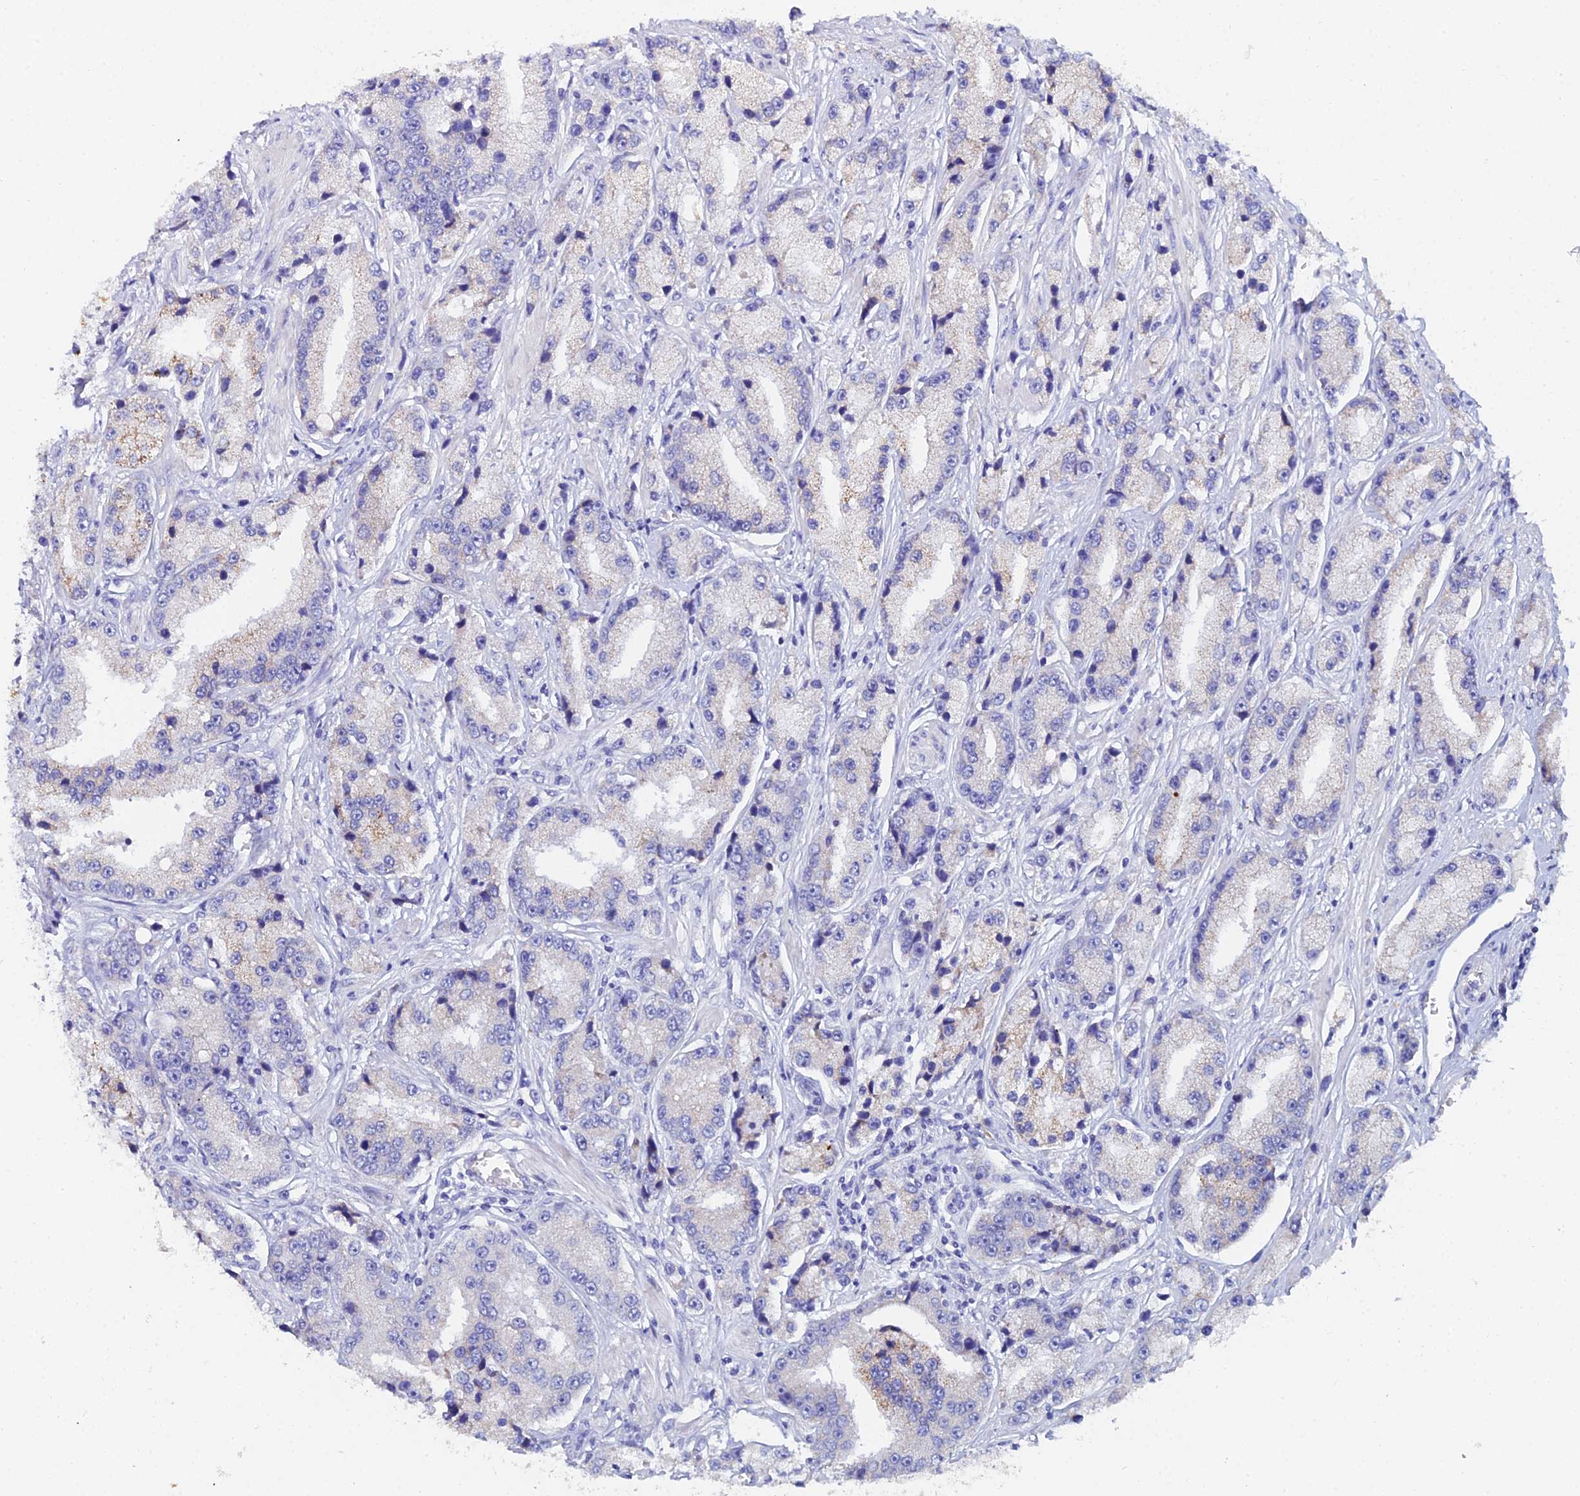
{"staining": {"intensity": "moderate", "quantity": "<25%", "location": "cytoplasmic/membranous"}, "tissue": "prostate cancer", "cell_type": "Tumor cells", "image_type": "cancer", "snomed": [{"axis": "morphology", "description": "Adenocarcinoma, High grade"}, {"axis": "topography", "description": "Prostate"}], "caption": "This image displays immunohistochemistry (IHC) staining of human prostate cancer, with low moderate cytoplasmic/membranous expression in about <25% of tumor cells.", "gene": "ESRRG", "patient": {"sex": "male", "age": 74}}